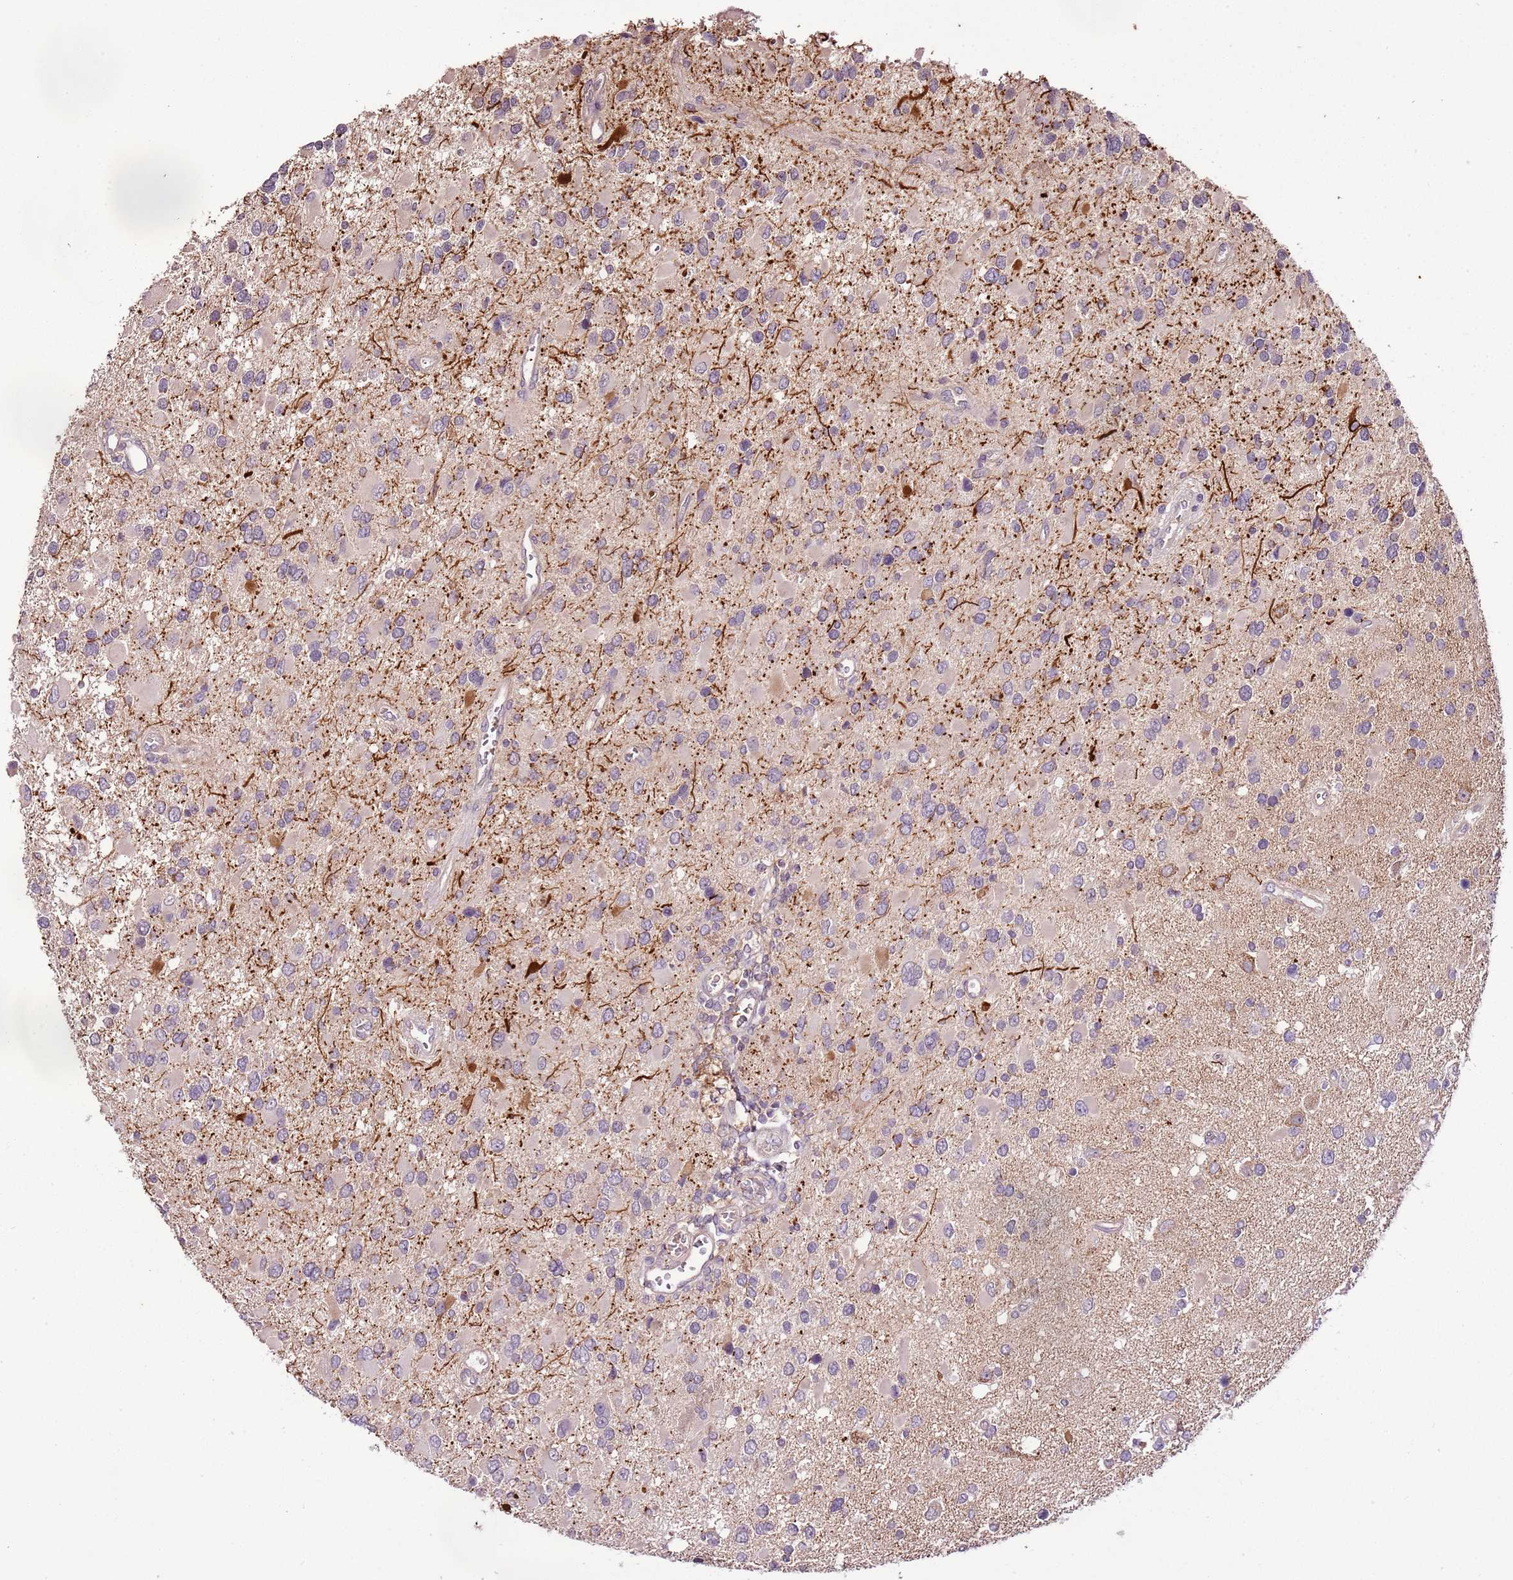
{"staining": {"intensity": "negative", "quantity": "none", "location": "none"}, "tissue": "glioma", "cell_type": "Tumor cells", "image_type": "cancer", "snomed": [{"axis": "morphology", "description": "Glioma, malignant, High grade"}, {"axis": "topography", "description": "Brain"}], "caption": "High power microscopy photomicrograph of an immunohistochemistry (IHC) photomicrograph of malignant high-grade glioma, revealing no significant staining in tumor cells. Brightfield microscopy of IHC stained with DAB (brown) and hematoxylin (blue), captured at high magnification.", "gene": "CMKLR1", "patient": {"sex": "male", "age": 53}}